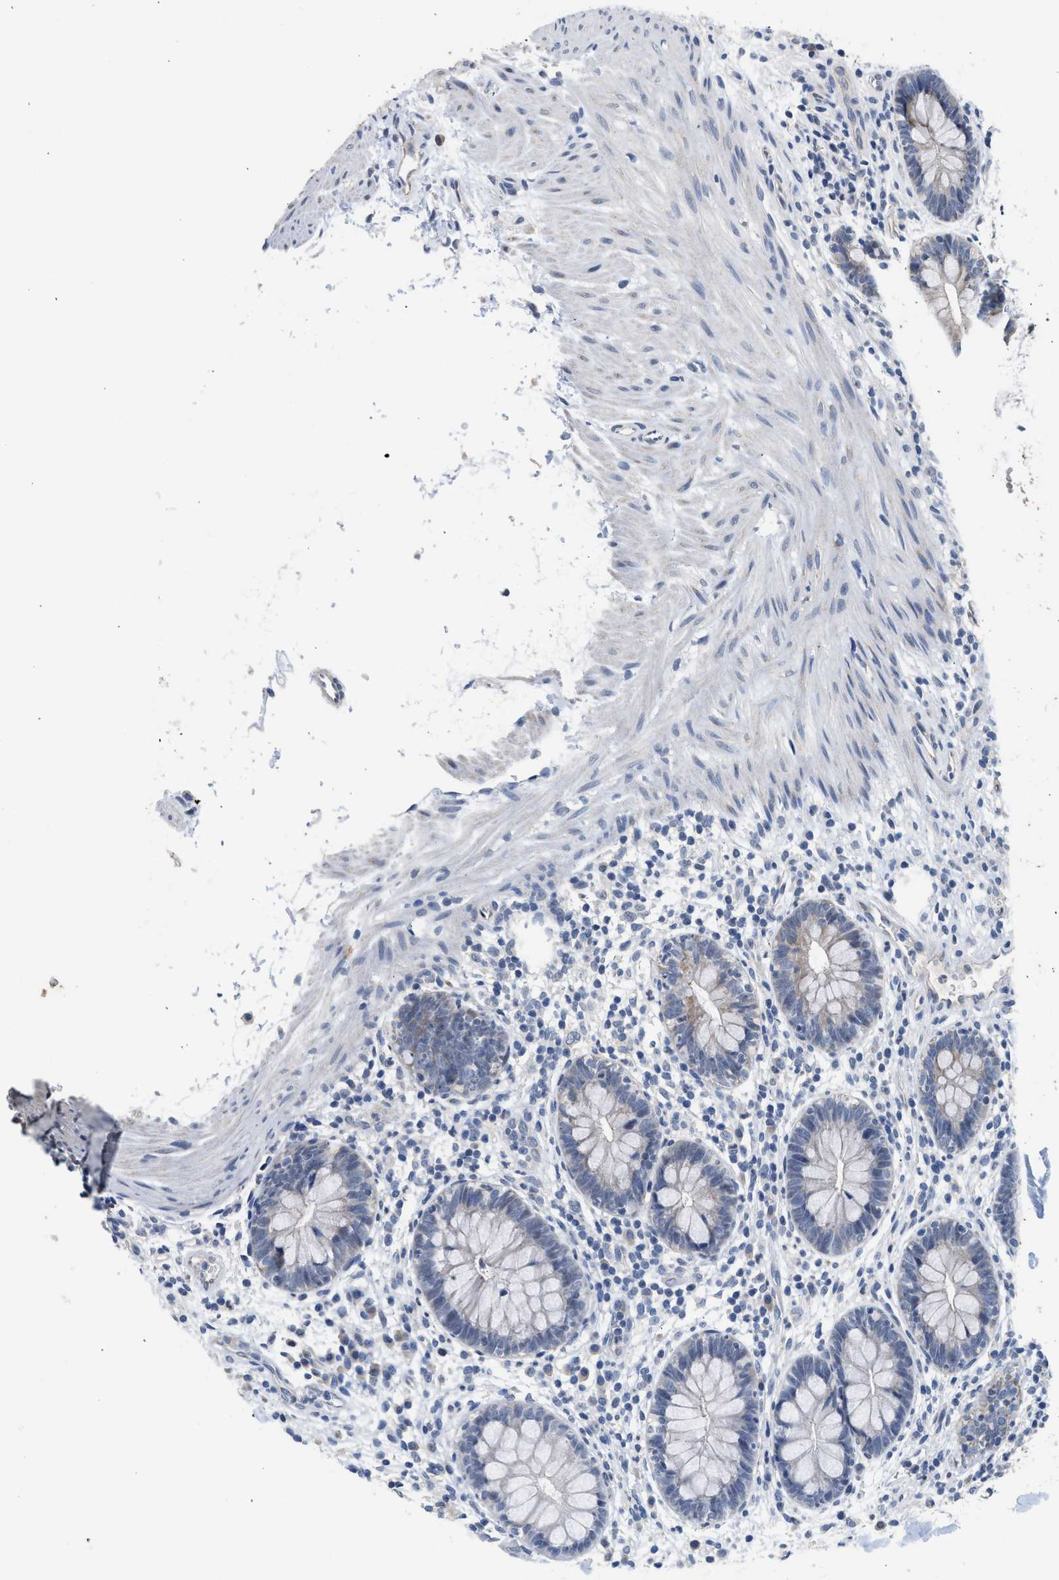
{"staining": {"intensity": "weak", "quantity": "<25%", "location": "cytoplasmic/membranous"}, "tissue": "rectum", "cell_type": "Glandular cells", "image_type": "normal", "snomed": [{"axis": "morphology", "description": "Normal tissue, NOS"}, {"axis": "topography", "description": "Rectum"}], "caption": "Immunohistochemistry (IHC) histopathology image of benign human rectum stained for a protein (brown), which reveals no staining in glandular cells.", "gene": "CSF3R", "patient": {"sex": "female", "age": 24}}